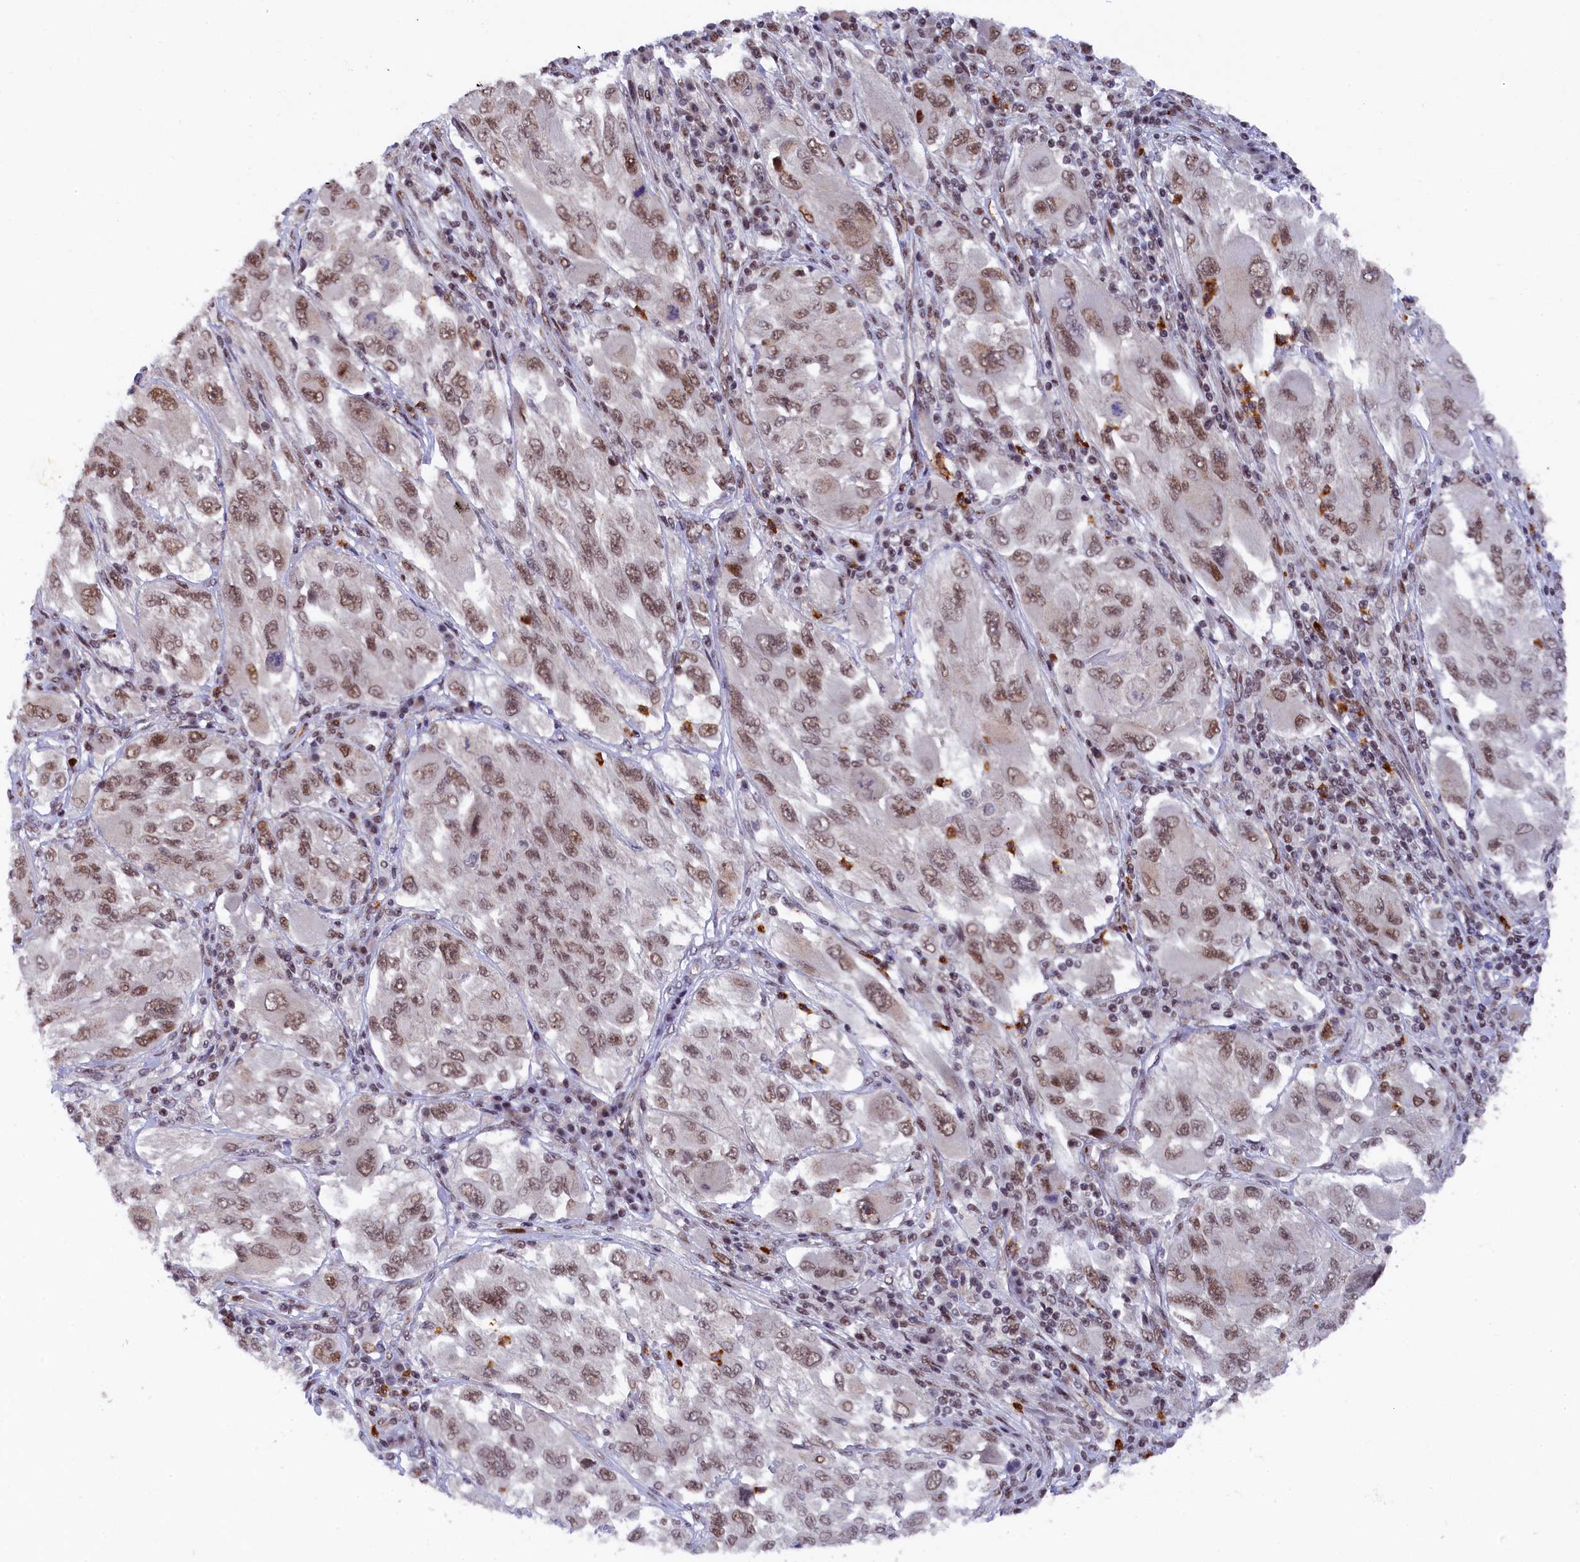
{"staining": {"intensity": "moderate", "quantity": ">75%", "location": "nuclear"}, "tissue": "melanoma", "cell_type": "Tumor cells", "image_type": "cancer", "snomed": [{"axis": "morphology", "description": "Malignant melanoma, NOS"}, {"axis": "topography", "description": "Skin"}], "caption": "Protein expression by IHC shows moderate nuclear expression in approximately >75% of tumor cells in melanoma.", "gene": "ADIG", "patient": {"sex": "female", "age": 91}}